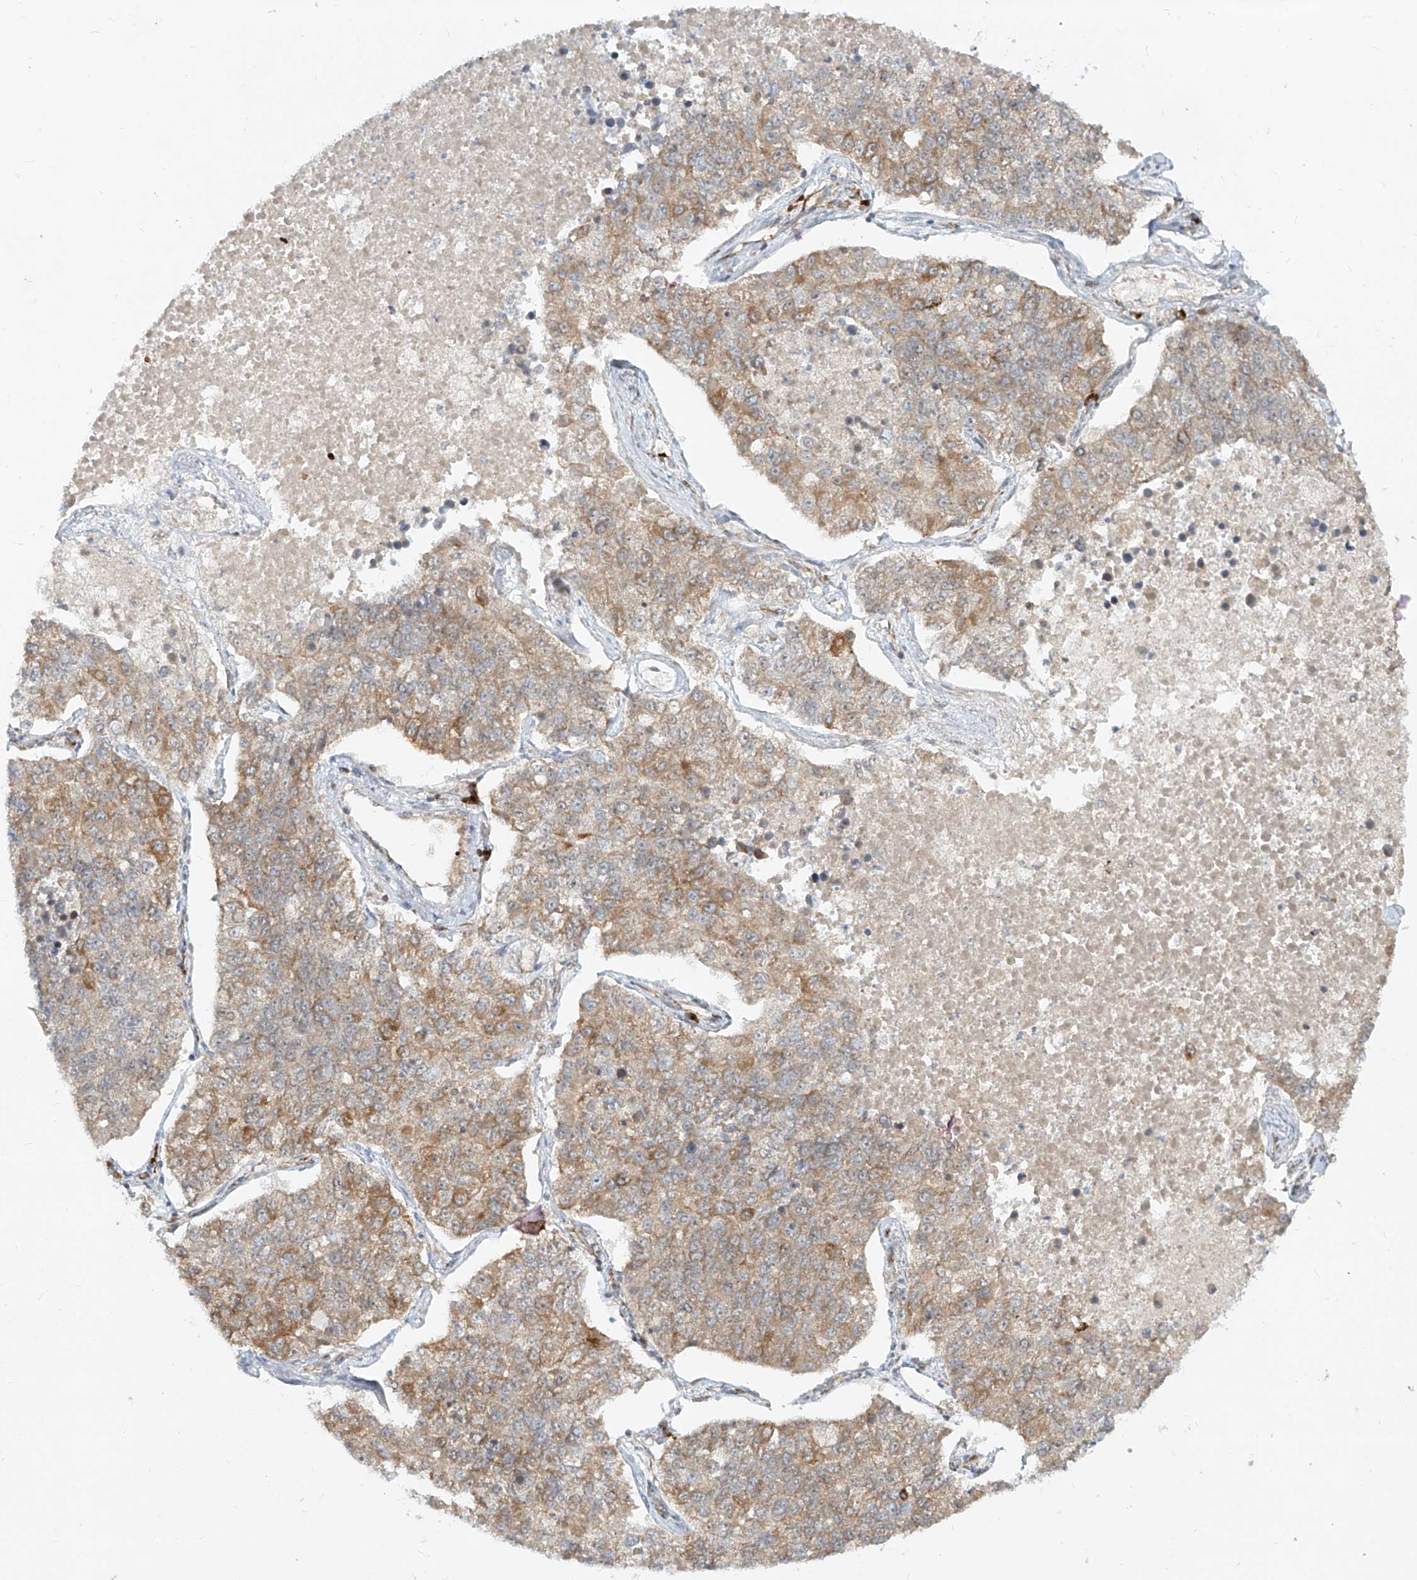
{"staining": {"intensity": "weak", "quantity": "<25%", "location": "cytoplasmic/membranous"}, "tissue": "lung cancer", "cell_type": "Tumor cells", "image_type": "cancer", "snomed": [{"axis": "morphology", "description": "Adenocarcinoma, NOS"}, {"axis": "topography", "description": "Lung"}], "caption": "Tumor cells show no significant expression in lung cancer (adenocarcinoma).", "gene": "FGD2", "patient": {"sex": "male", "age": 49}}